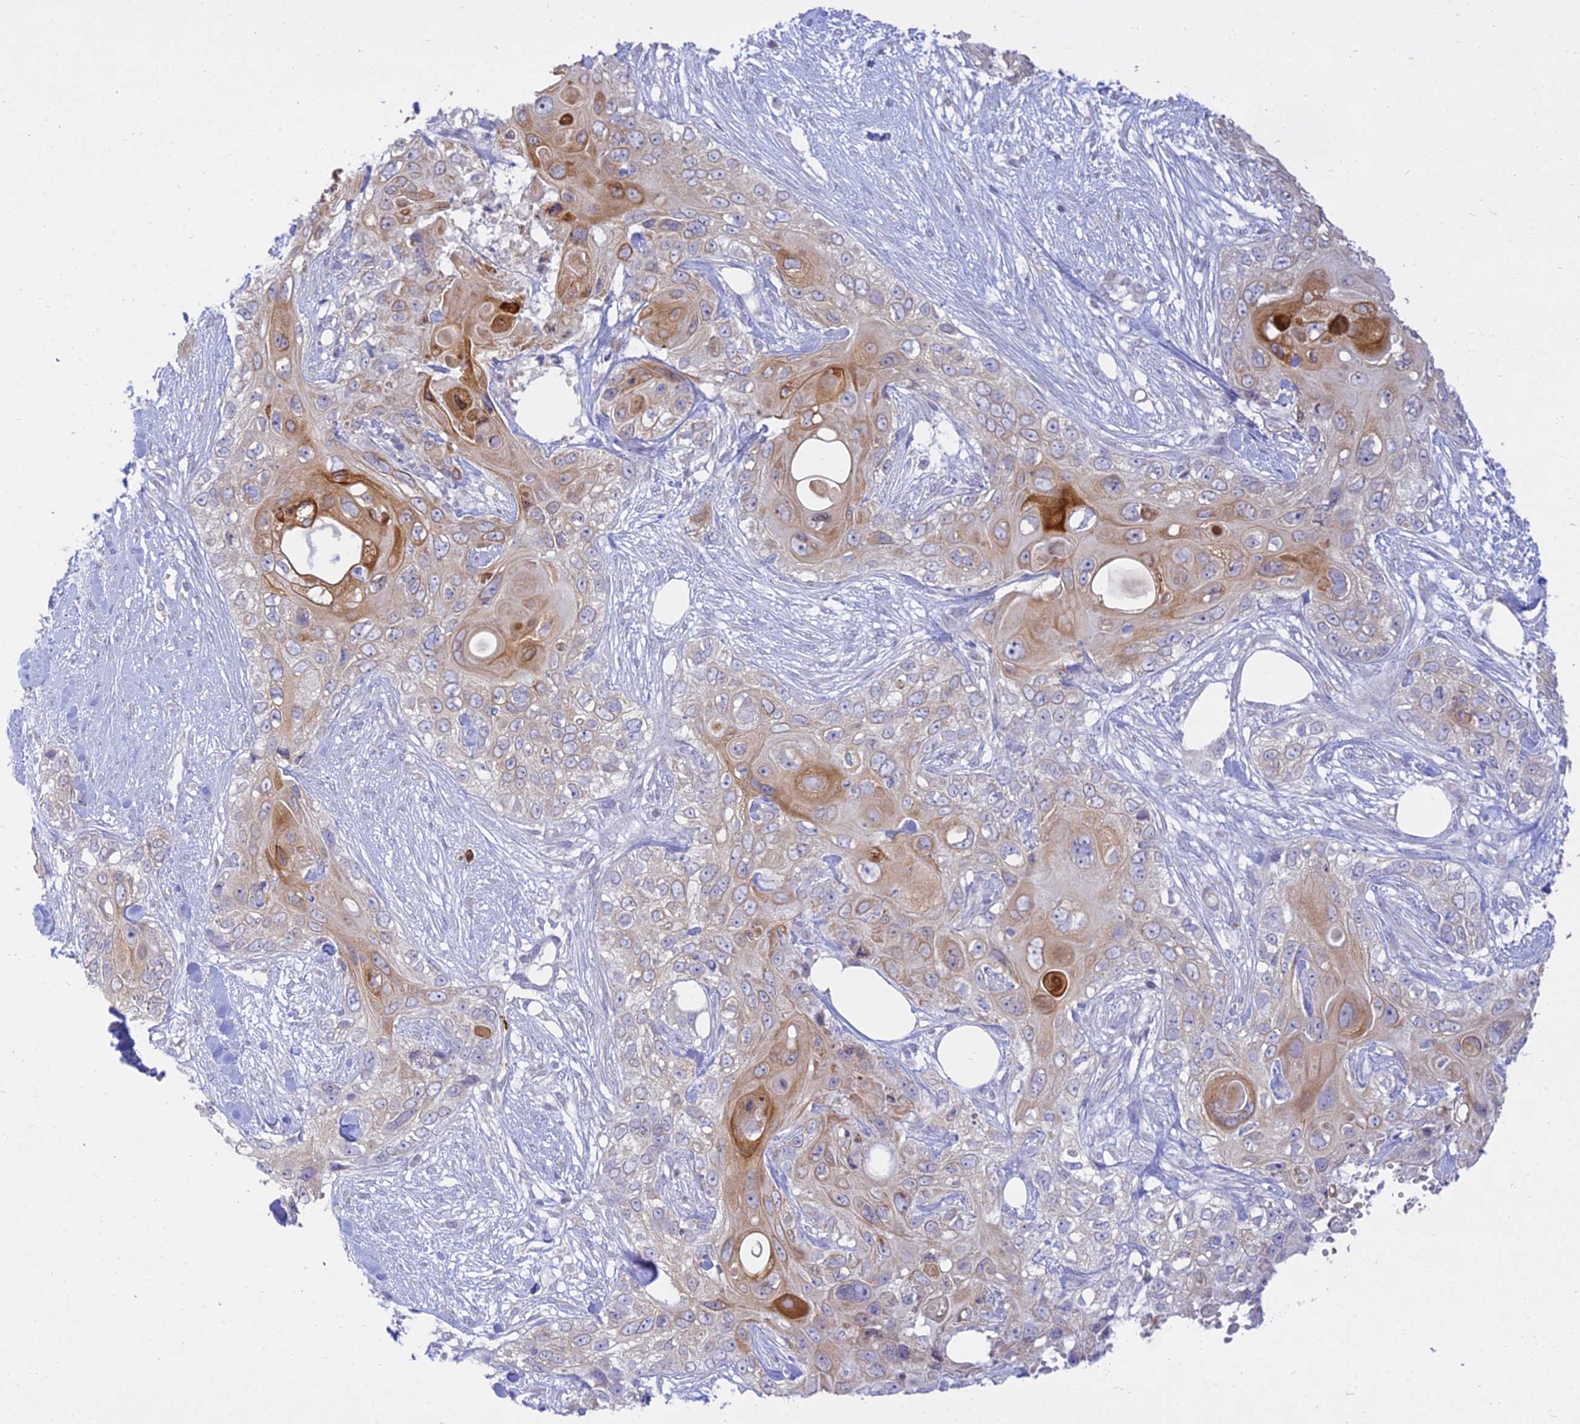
{"staining": {"intensity": "moderate", "quantity": "25%-75%", "location": "cytoplasmic/membranous"}, "tissue": "skin cancer", "cell_type": "Tumor cells", "image_type": "cancer", "snomed": [{"axis": "morphology", "description": "Normal tissue, NOS"}, {"axis": "morphology", "description": "Squamous cell carcinoma, NOS"}, {"axis": "topography", "description": "Skin"}], "caption": "The immunohistochemical stain highlights moderate cytoplasmic/membranous expression in tumor cells of skin cancer (squamous cell carcinoma) tissue.", "gene": "TMEM40", "patient": {"sex": "male", "age": 72}}